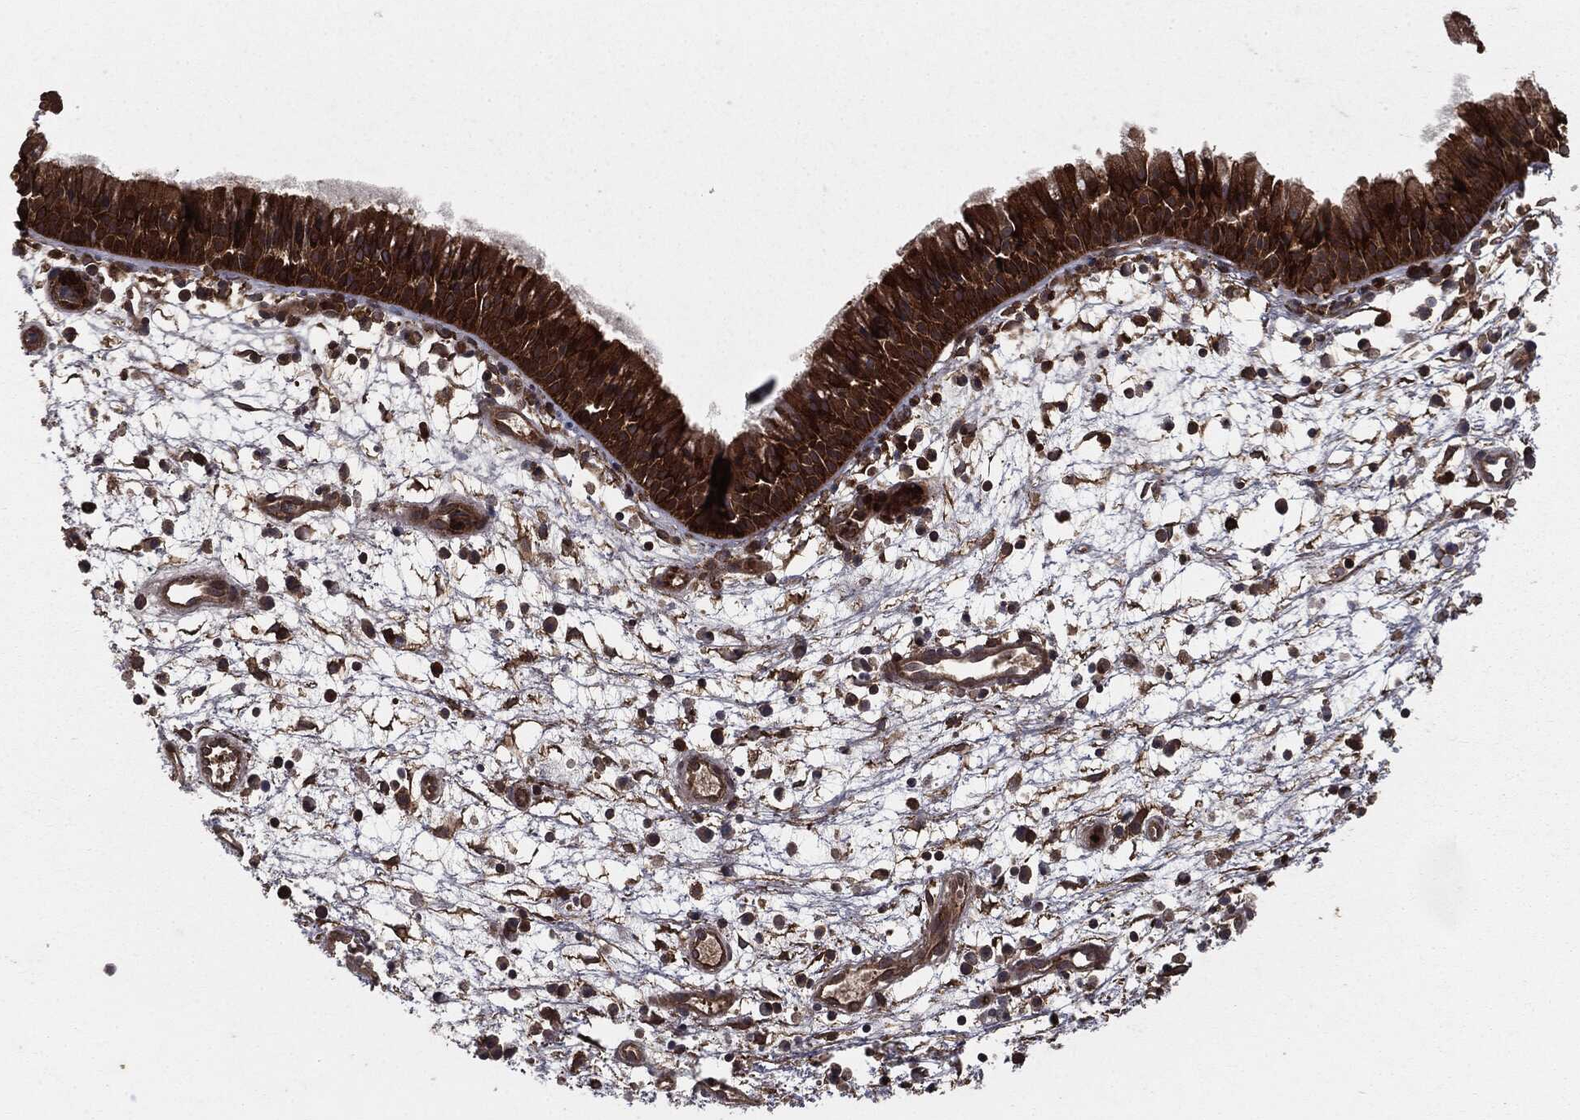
{"staining": {"intensity": "strong", "quantity": ">75%", "location": "cytoplasmic/membranous"}, "tissue": "nasopharynx", "cell_type": "Respiratory epithelial cells", "image_type": "normal", "snomed": [{"axis": "morphology", "description": "Normal tissue, NOS"}, {"axis": "topography", "description": "Nasopharynx"}], "caption": "Unremarkable nasopharynx was stained to show a protein in brown. There is high levels of strong cytoplasmic/membranous staining in approximately >75% of respiratory epithelial cells.", "gene": "GNB5", "patient": {"sex": "male", "age": 58}}